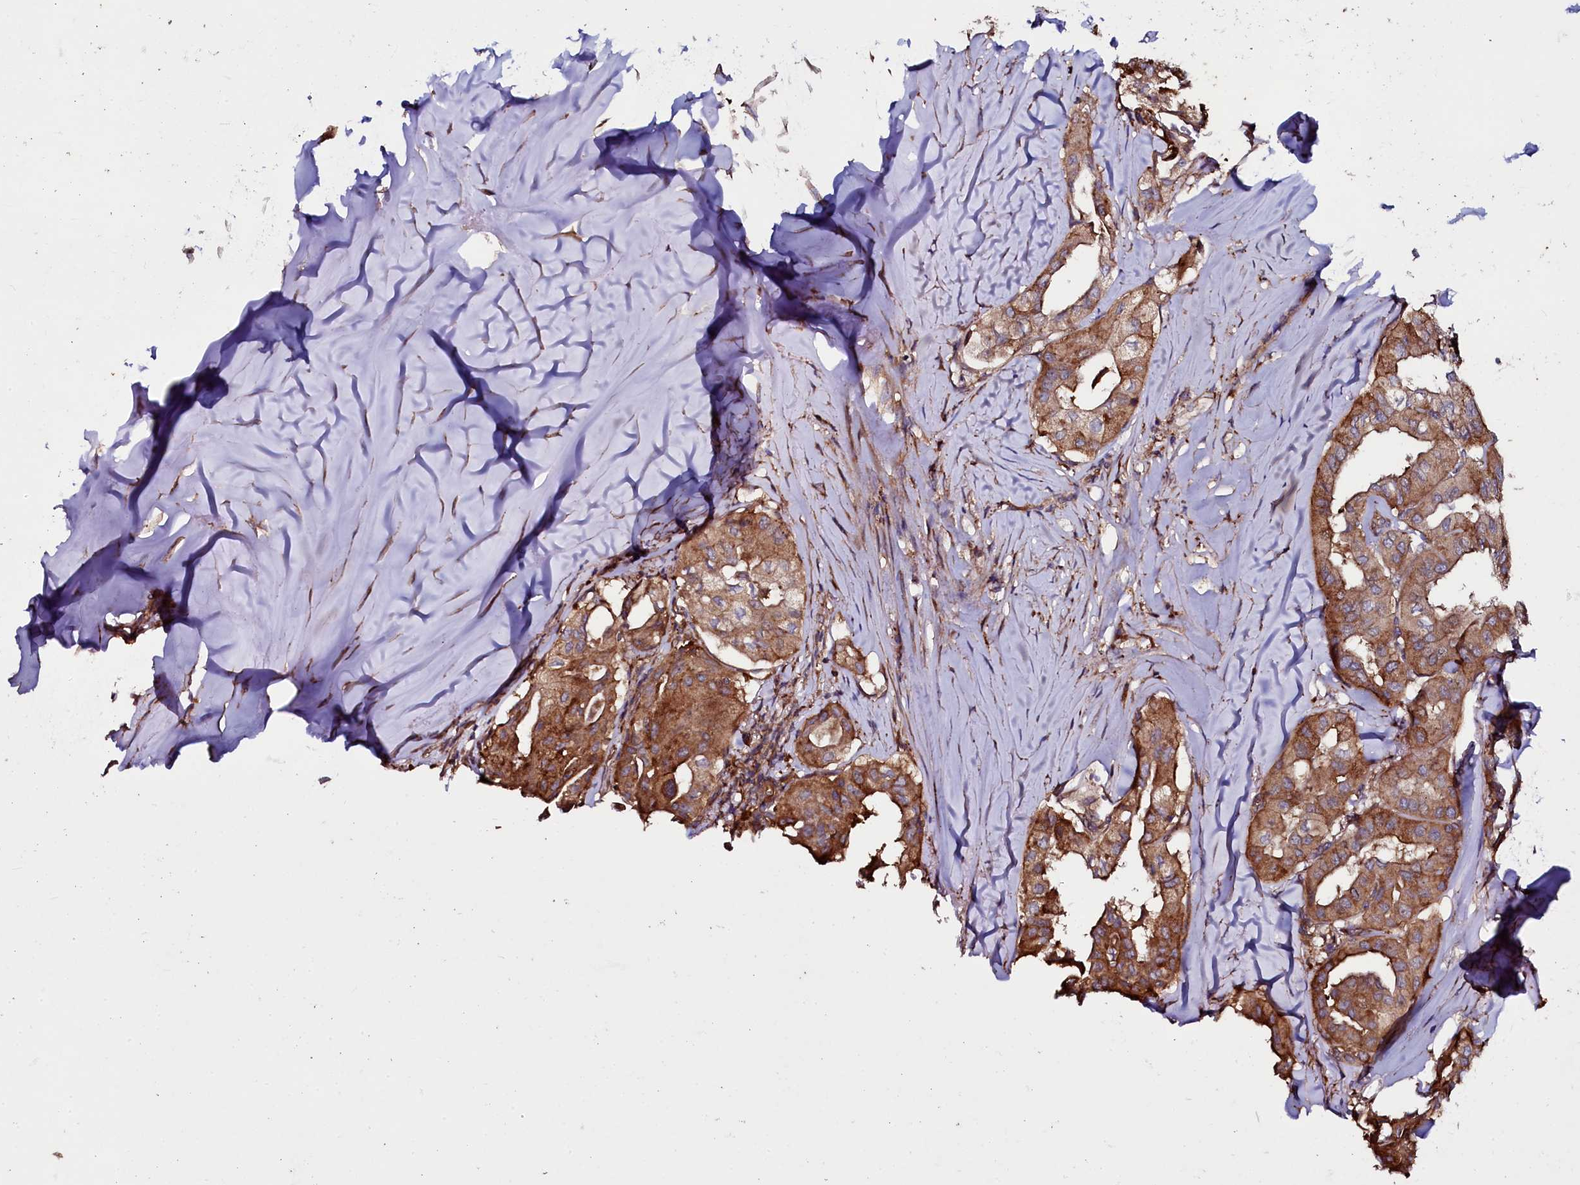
{"staining": {"intensity": "moderate", "quantity": ">75%", "location": "cytoplasmic/membranous"}, "tissue": "thyroid cancer", "cell_type": "Tumor cells", "image_type": "cancer", "snomed": [{"axis": "morphology", "description": "Papillary adenocarcinoma, NOS"}, {"axis": "topography", "description": "Thyroid gland"}], "caption": "This histopathology image reveals immunohistochemistry (IHC) staining of thyroid cancer, with medium moderate cytoplasmic/membranous positivity in about >75% of tumor cells.", "gene": "USPL1", "patient": {"sex": "female", "age": 59}}